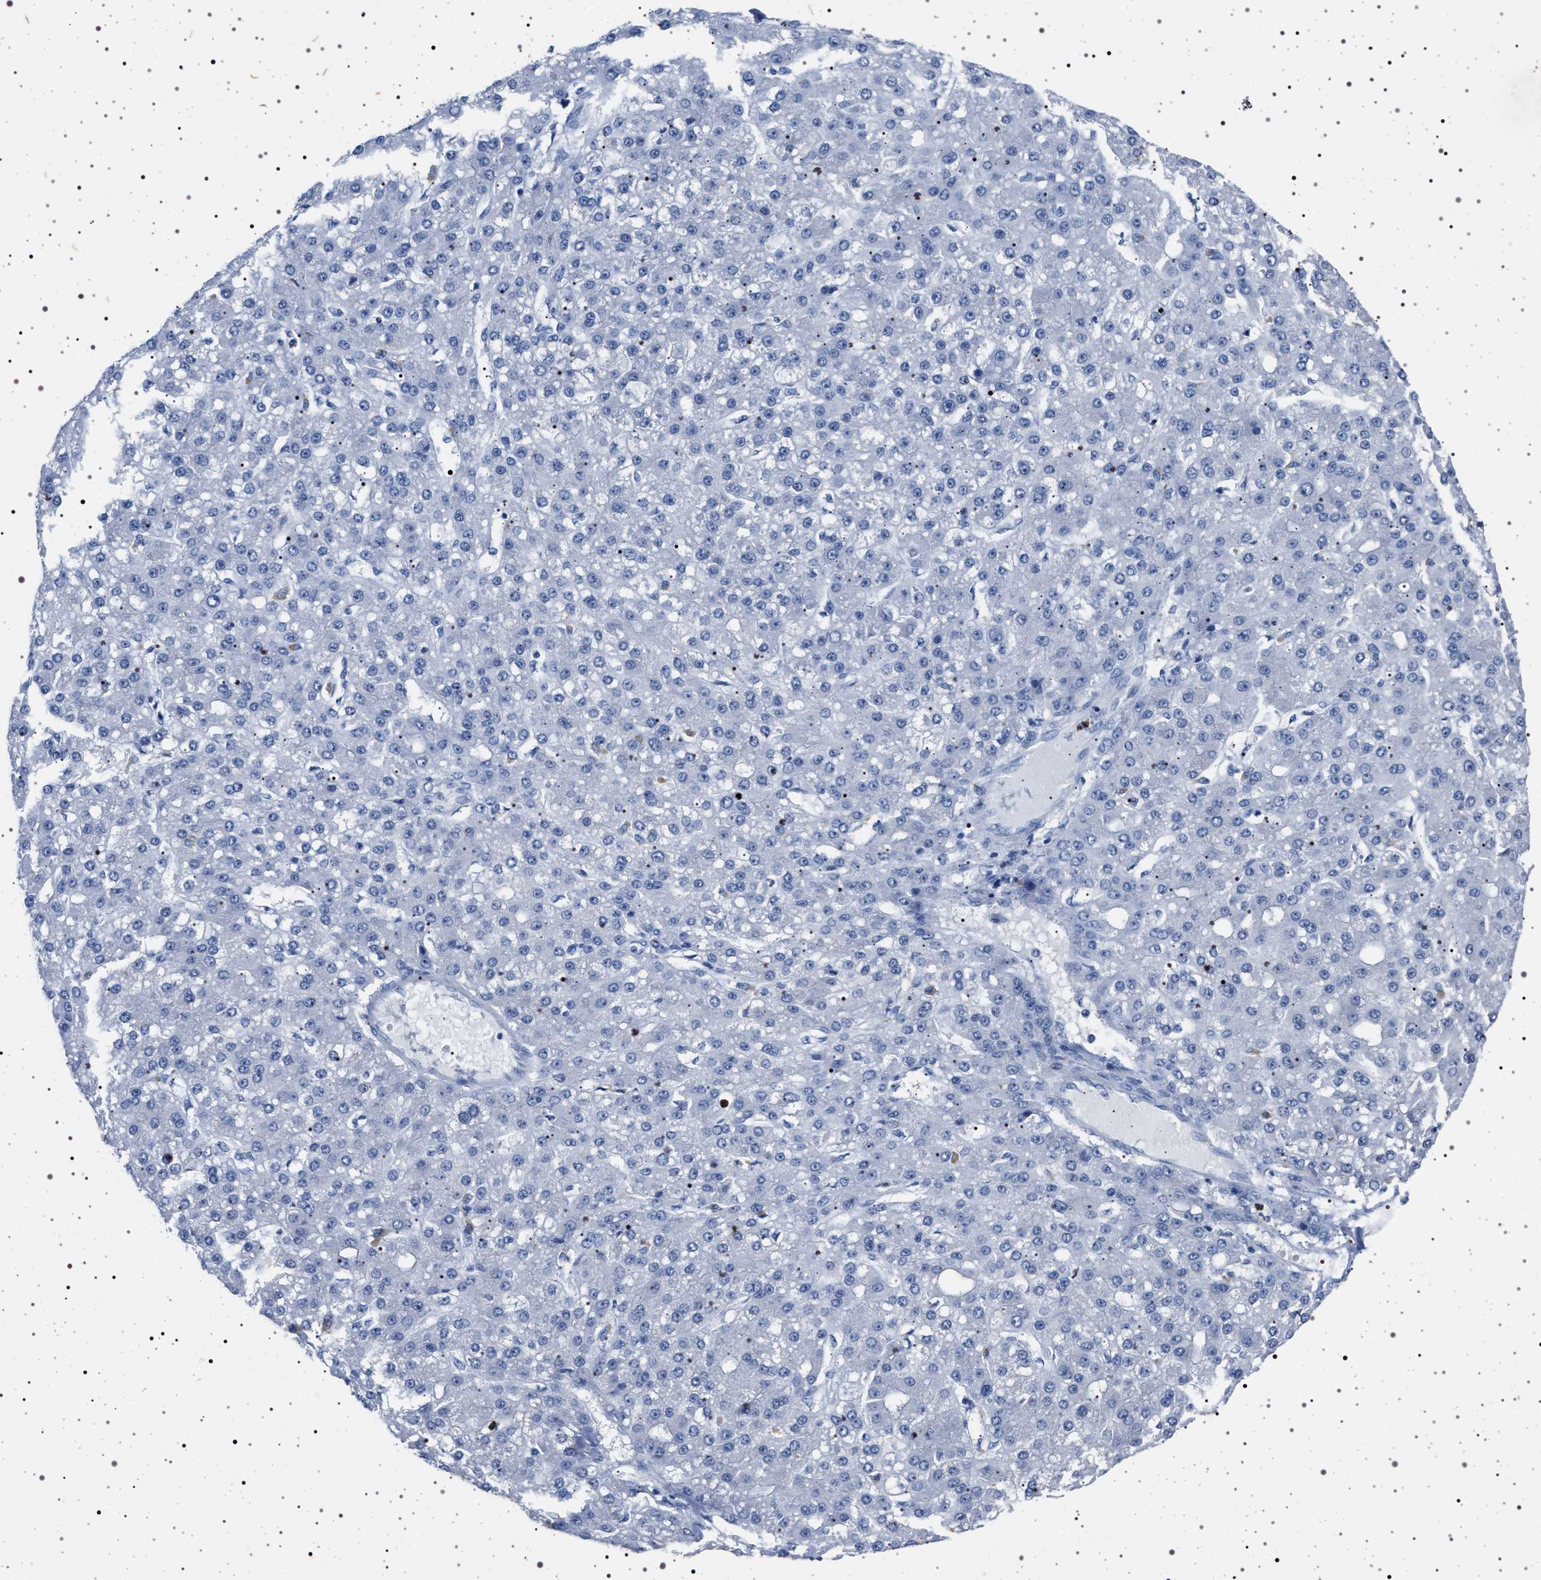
{"staining": {"intensity": "negative", "quantity": "none", "location": "none"}, "tissue": "liver cancer", "cell_type": "Tumor cells", "image_type": "cancer", "snomed": [{"axis": "morphology", "description": "Carcinoma, Hepatocellular, NOS"}, {"axis": "topography", "description": "Liver"}], "caption": "DAB (3,3'-diaminobenzidine) immunohistochemical staining of human liver hepatocellular carcinoma demonstrates no significant staining in tumor cells. The staining was performed using DAB (3,3'-diaminobenzidine) to visualize the protein expression in brown, while the nuclei were stained in blue with hematoxylin (Magnification: 20x).", "gene": "NAT9", "patient": {"sex": "male", "age": 67}}